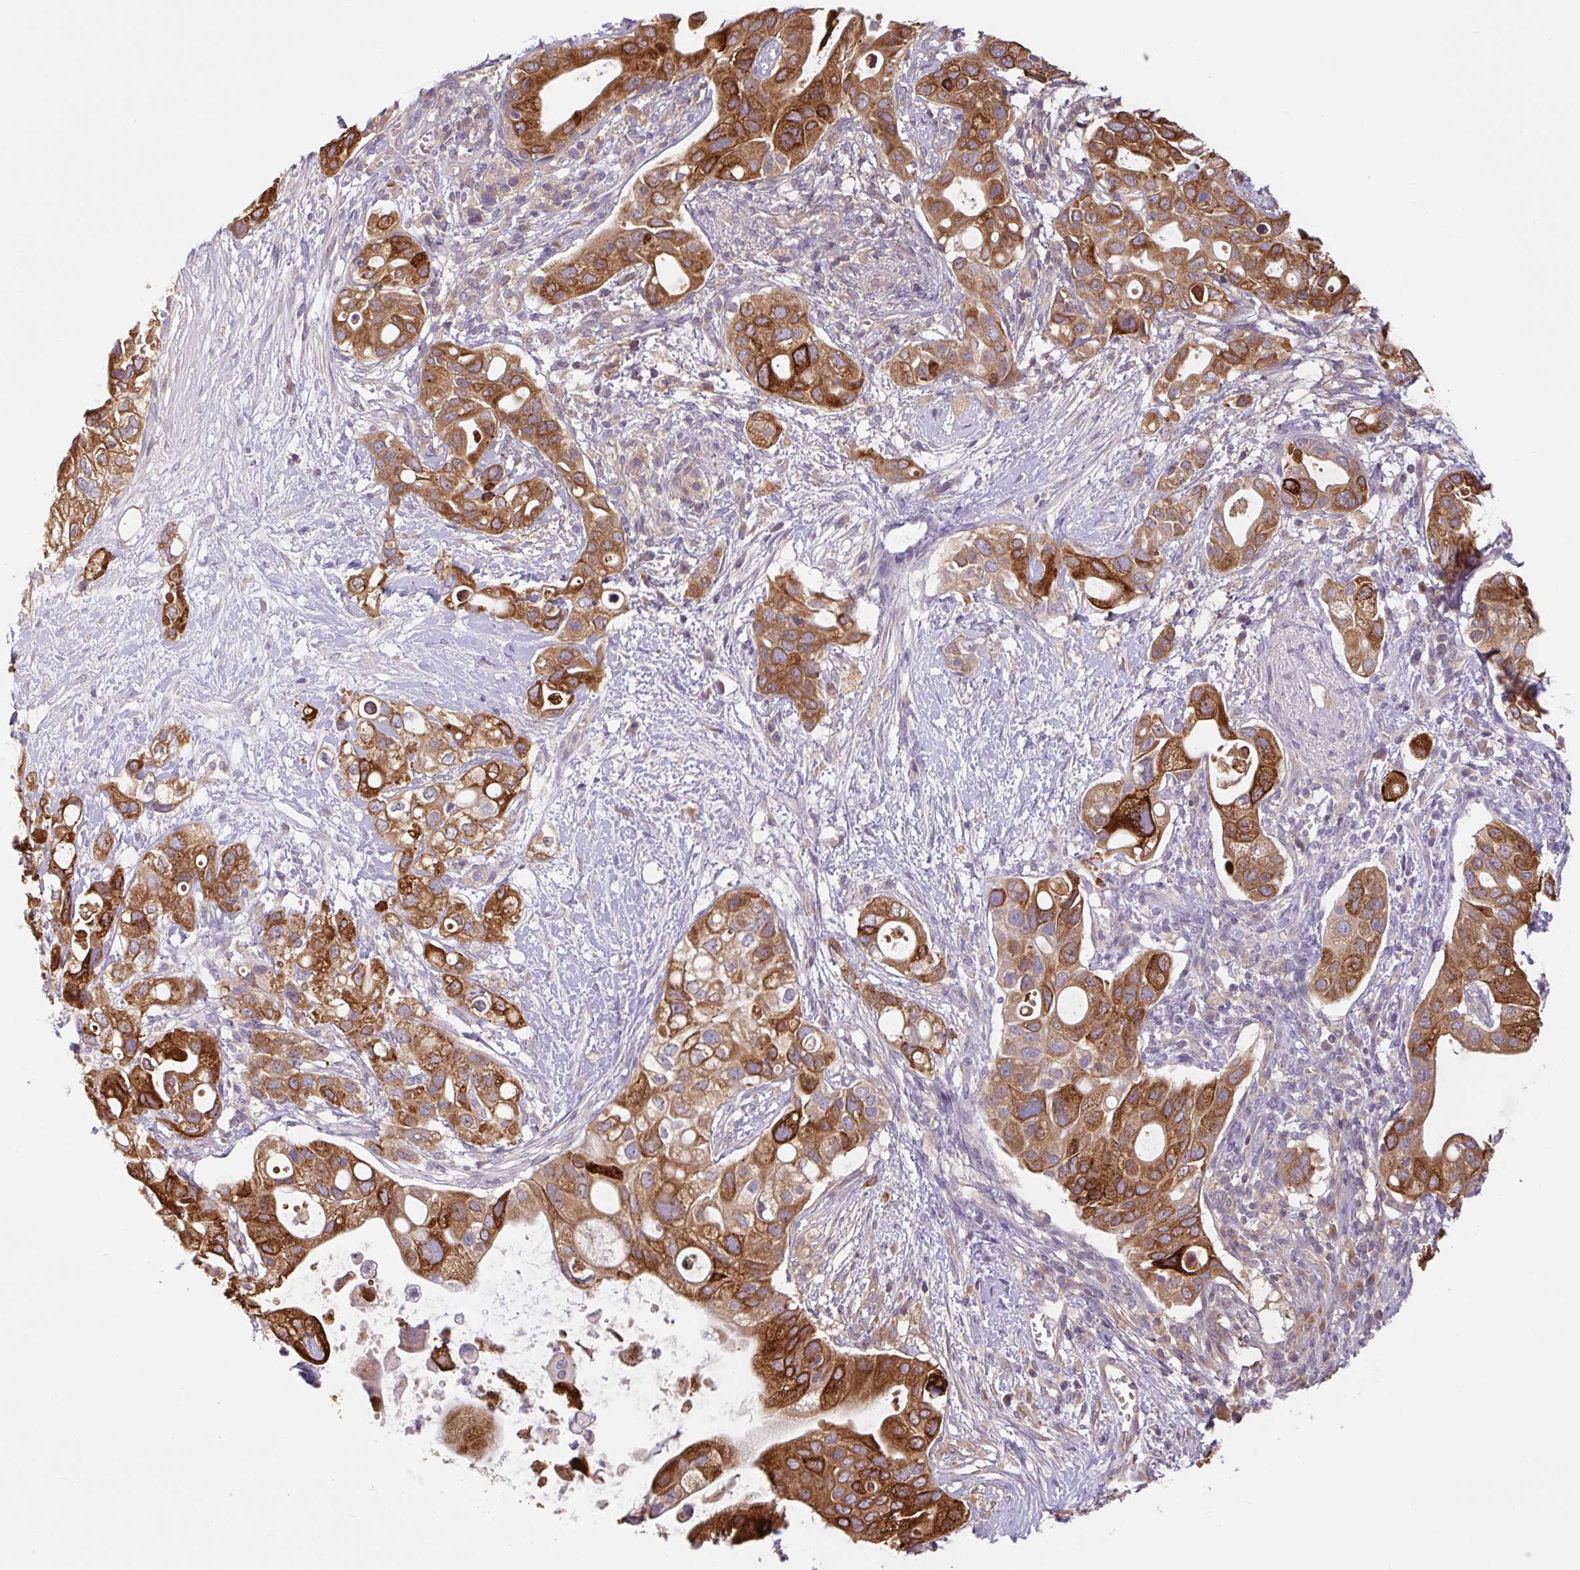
{"staining": {"intensity": "strong", "quantity": ">75%", "location": "cytoplasmic/membranous"}, "tissue": "pancreatic cancer", "cell_type": "Tumor cells", "image_type": "cancer", "snomed": [{"axis": "morphology", "description": "Adenocarcinoma, NOS"}, {"axis": "topography", "description": "Pancreas"}], "caption": "DAB (3,3'-diaminobenzidine) immunohistochemical staining of pancreatic adenocarcinoma demonstrates strong cytoplasmic/membranous protein expression in about >75% of tumor cells.", "gene": "CTSE", "patient": {"sex": "female", "age": 72}}